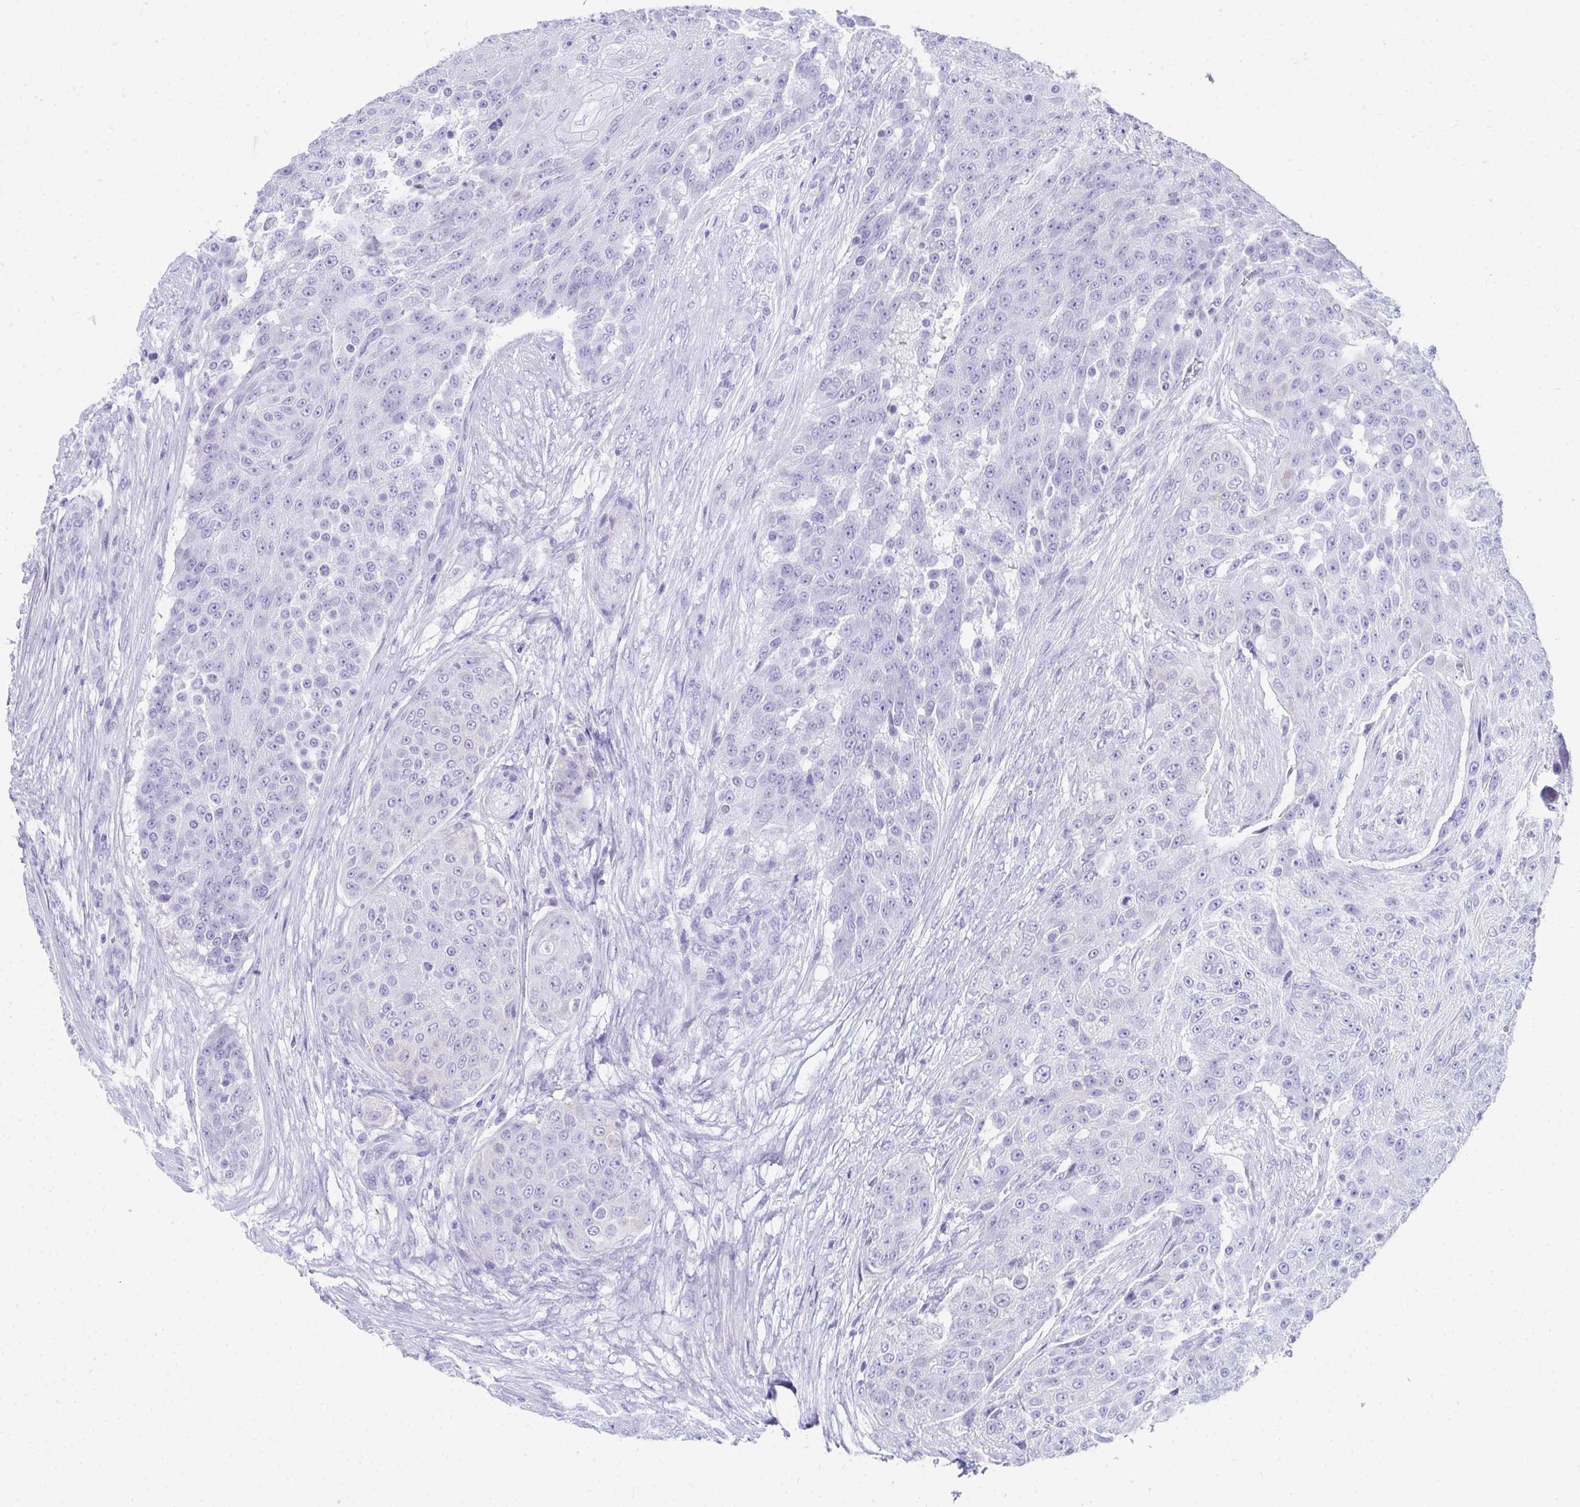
{"staining": {"intensity": "negative", "quantity": "none", "location": "none"}, "tissue": "urothelial cancer", "cell_type": "Tumor cells", "image_type": "cancer", "snomed": [{"axis": "morphology", "description": "Urothelial carcinoma, High grade"}, {"axis": "topography", "description": "Urinary bladder"}], "caption": "High magnification brightfield microscopy of urothelial cancer stained with DAB (3,3'-diaminobenzidine) (brown) and counterstained with hematoxylin (blue): tumor cells show no significant expression.", "gene": "SEC14L3", "patient": {"sex": "female", "age": 63}}